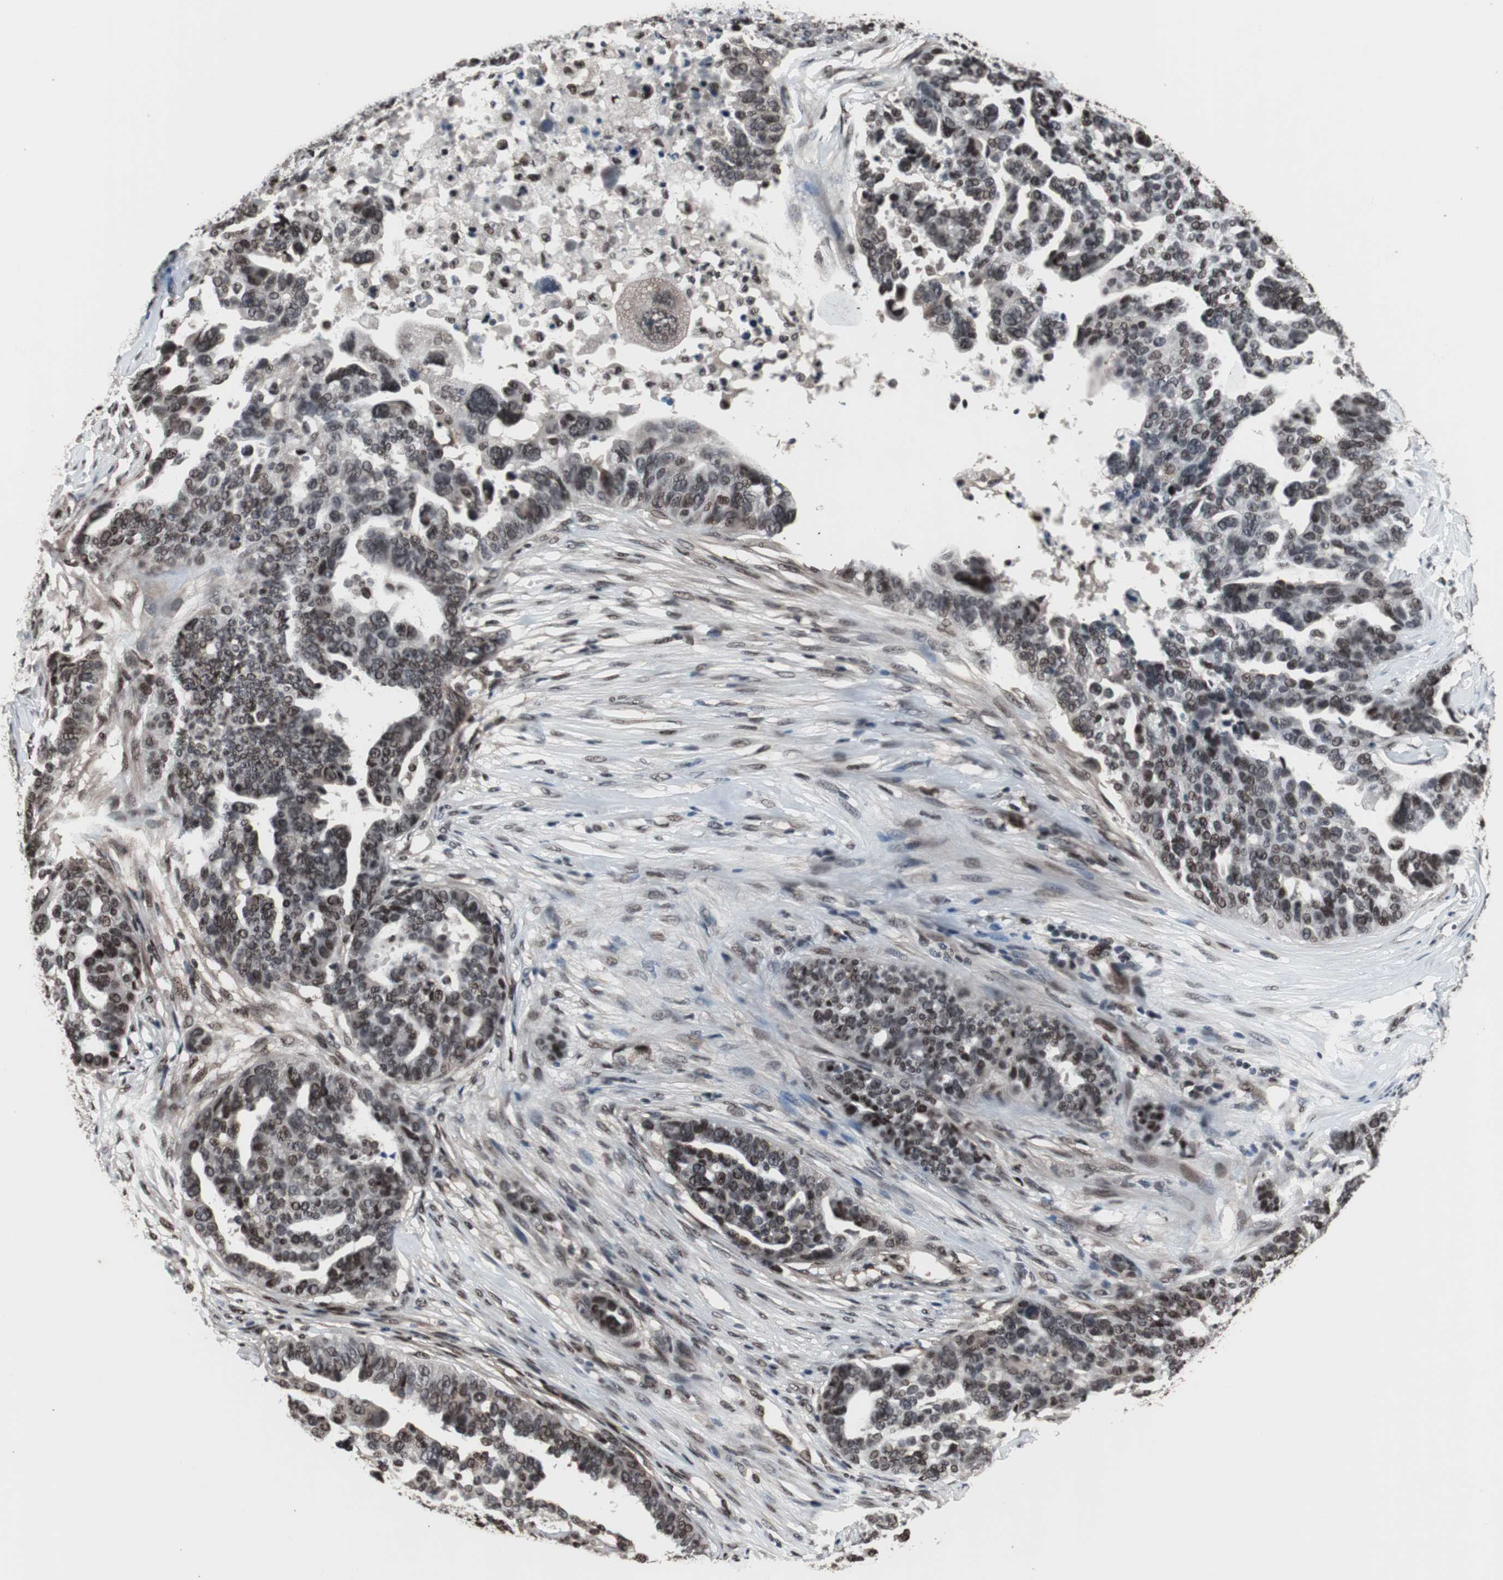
{"staining": {"intensity": "strong", "quantity": ">75%", "location": "nuclear"}, "tissue": "ovarian cancer", "cell_type": "Tumor cells", "image_type": "cancer", "snomed": [{"axis": "morphology", "description": "Cystadenocarcinoma, serous, NOS"}, {"axis": "topography", "description": "Ovary"}], "caption": "Immunohistochemistry of ovarian cancer (serous cystadenocarcinoma) exhibits high levels of strong nuclear expression in approximately >75% of tumor cells.", "gene": "POGZ", "patient": {"sex": "female", "age": 59}}